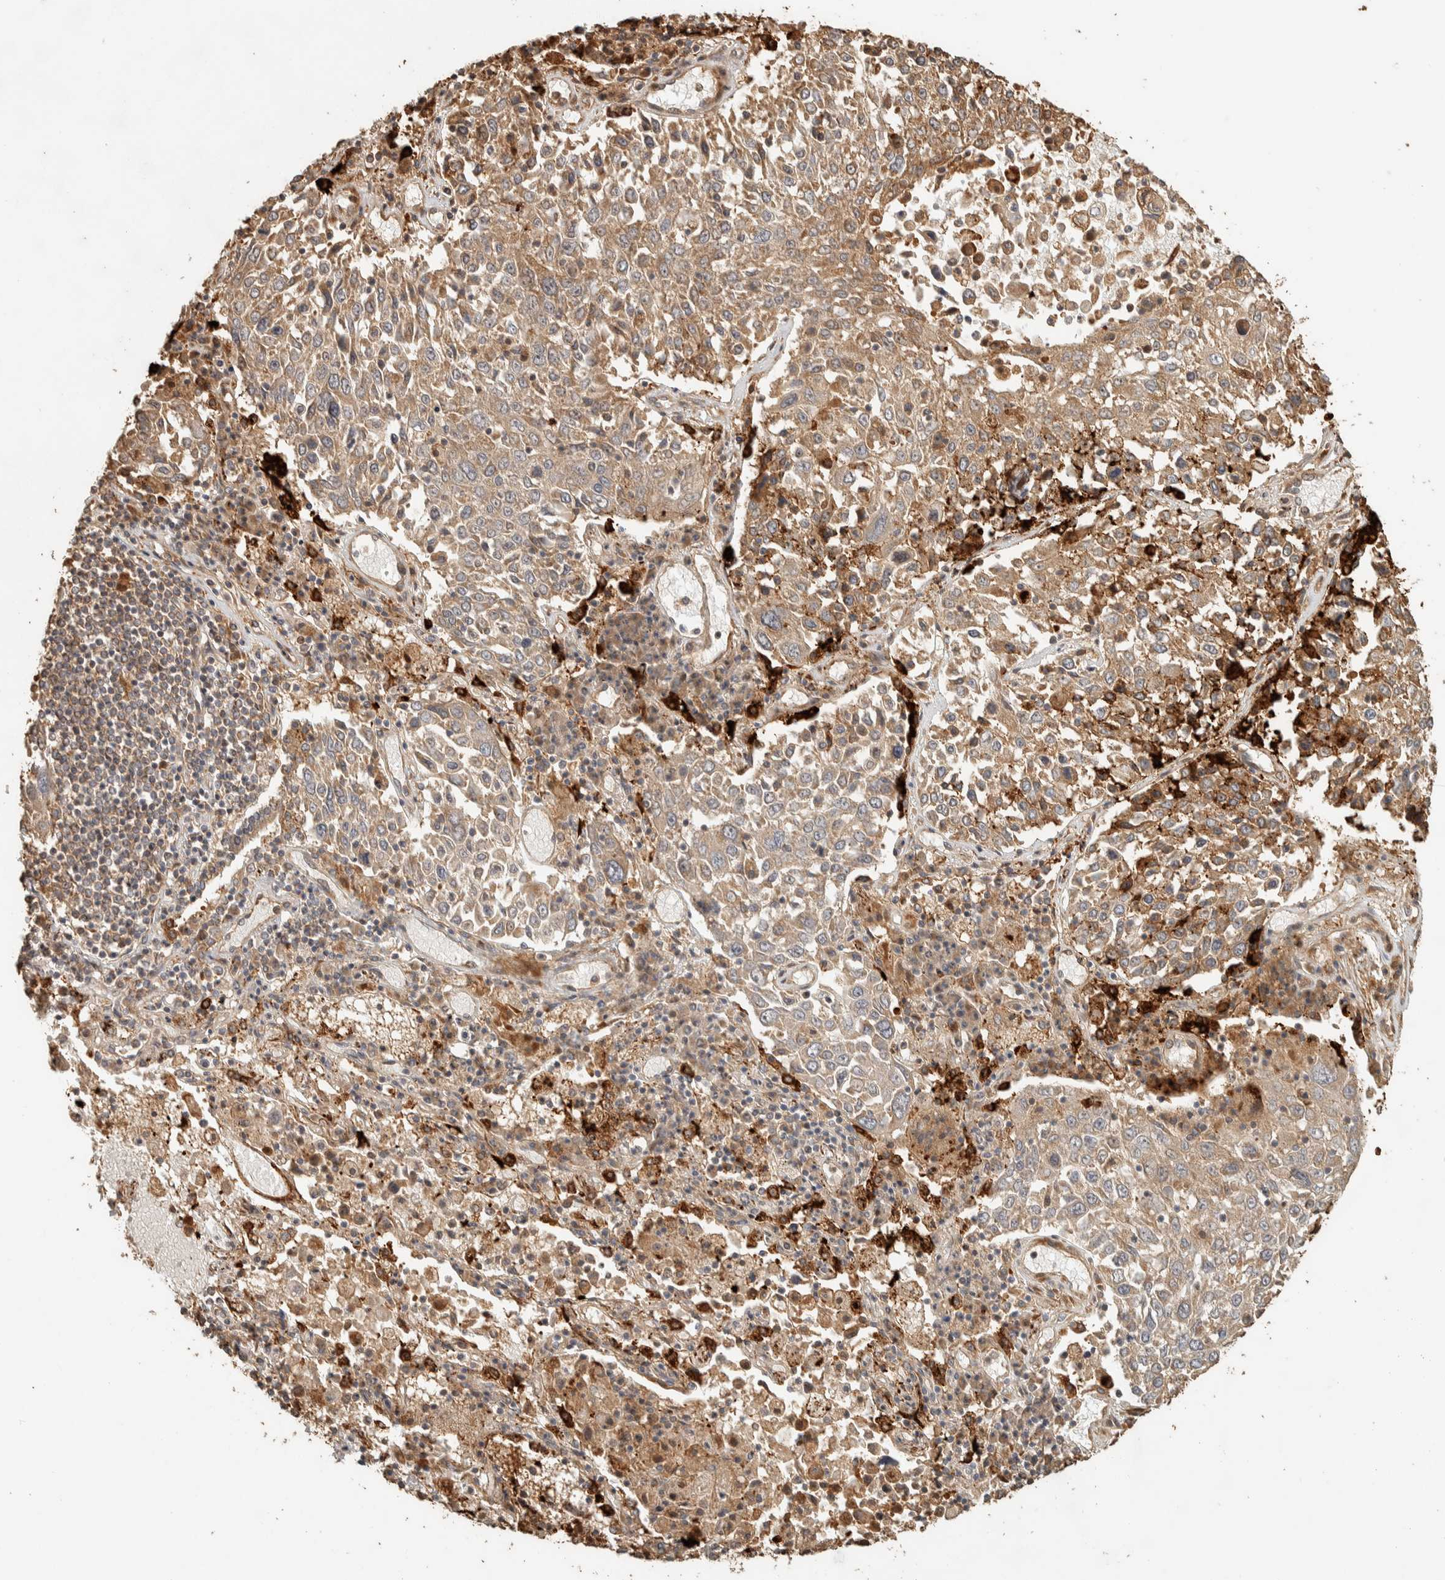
{"staining": {"intensity": "moderate", "quantity": ">75%", "location": "cytoplasmic/membranous"}, "tissue": "lung cancer", "cell_type": "Tumor cells", "image_type": "cancer", "snomed": [{"axis": "morphology", "description": "Squamous cell carcinoma, NOS"}, {"axis": "topography", "description": "Lung"}], "caption": "Moderate cytoplasmic/membranous protein staining is appreciated in about >75% of tumor cells in lung squamous cell carcinoma.", "gene": "EXOC7", "patient": {"sex": "male", "age": 65}}